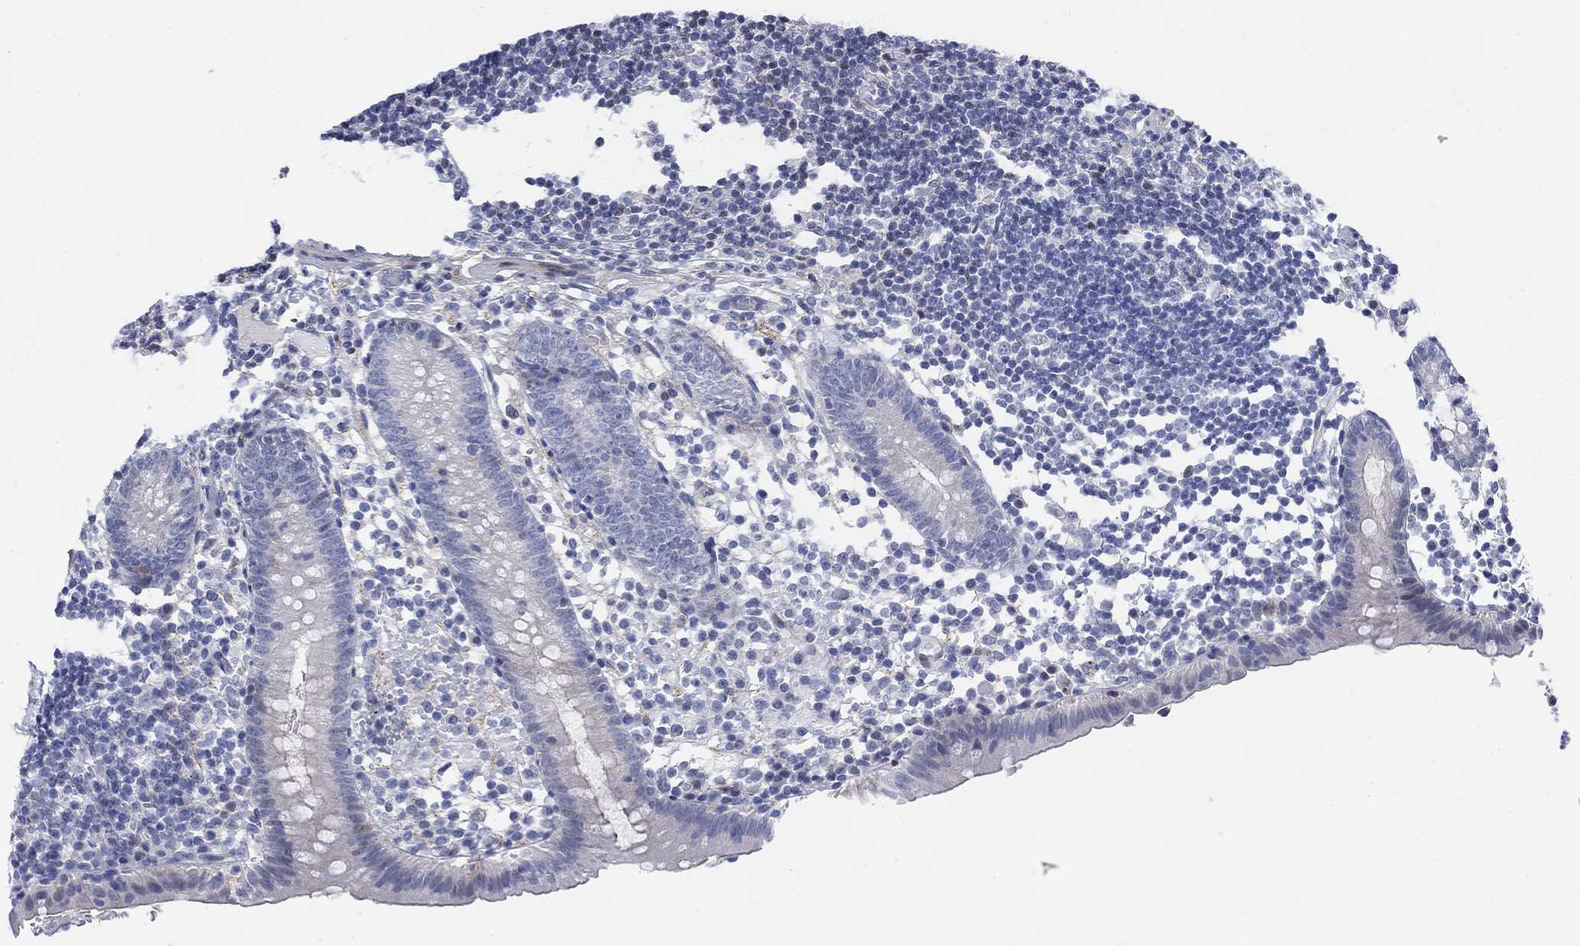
{"staining": {"intensity": "moderate", "quantity": "<25%", "location": "nuclear"}, "tissue": "appendix", "cell_type": "Glandular cells", "image_type": "normal", "snomed": [{"axis": "morphology", "description": "Normal tissue, NOS"}, {"axis": "topography", "description": "Appendix"}], "caption": "IHC photomicrograph of unremarkable appendix: human appendix stained using IHC shows low levels of moderate protein expression localized specifically in the nuclear of glandular cells, appearing as a nuclear brown color.", "gene": "MYO3A", "patient": {"sex": "female", "age": 40}}